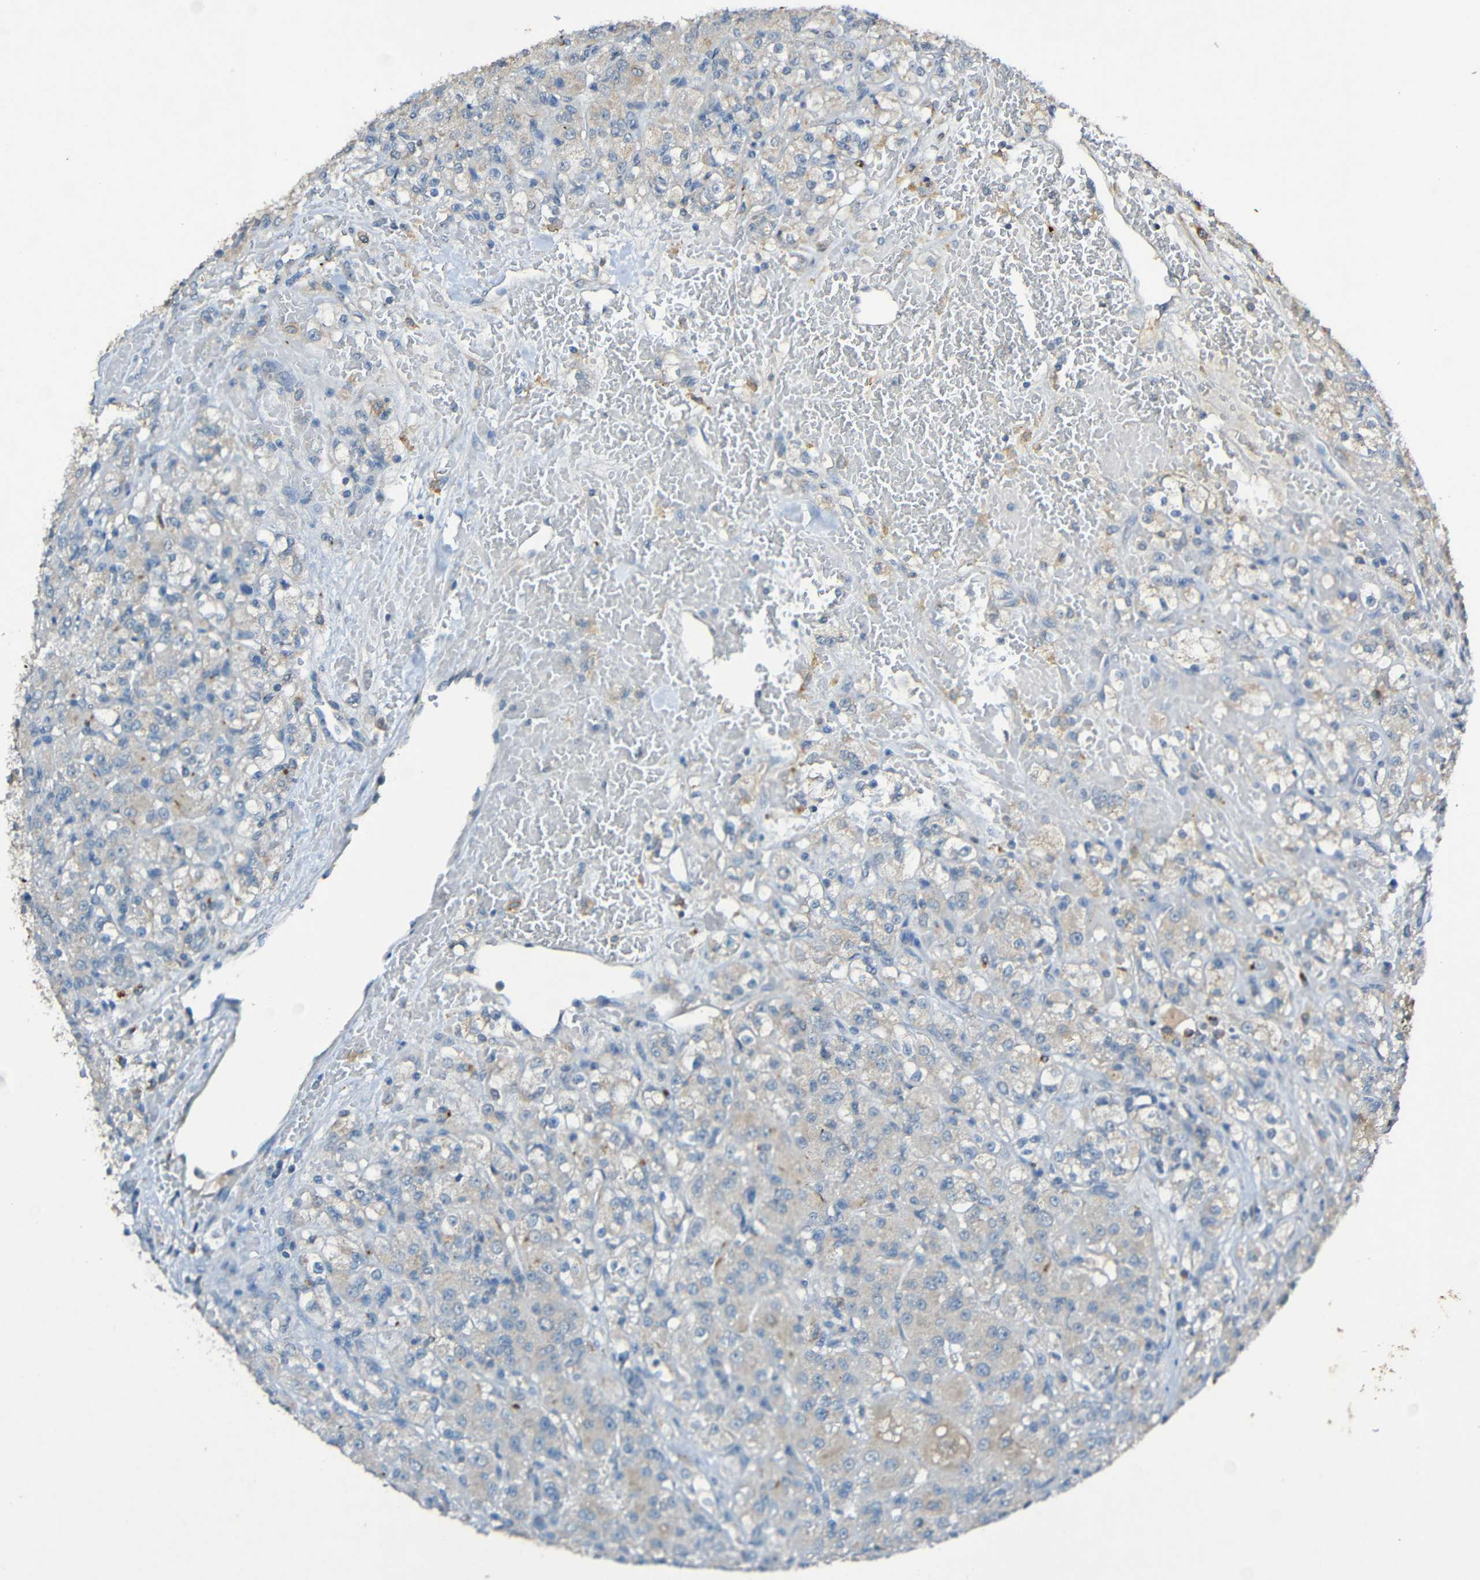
{"staining": {"intensity": "weak", "quantity": "<25%", "location": "cytoplasmic/membranous"}, "tissue": "renal cancer", "cell_type": "Tumor cells", "image_type": "cancer", "snomed": [{"axis": "morphology", "description": "Normal tissue, NOS"}, {"axis": "morphology", "description": "Adenocarcinoma, NOS"}, {"axis": "topography", "description": "Kidney"}], "caption": "This histopathology image is of adenocarcinoma (renal) stained with IHC to label a protein in brown with the nuclei are counter-stained blue. There is no expression in tumor cells.", "gene": "LRRC70", "patient": {"sex": "male", "age": 61}}